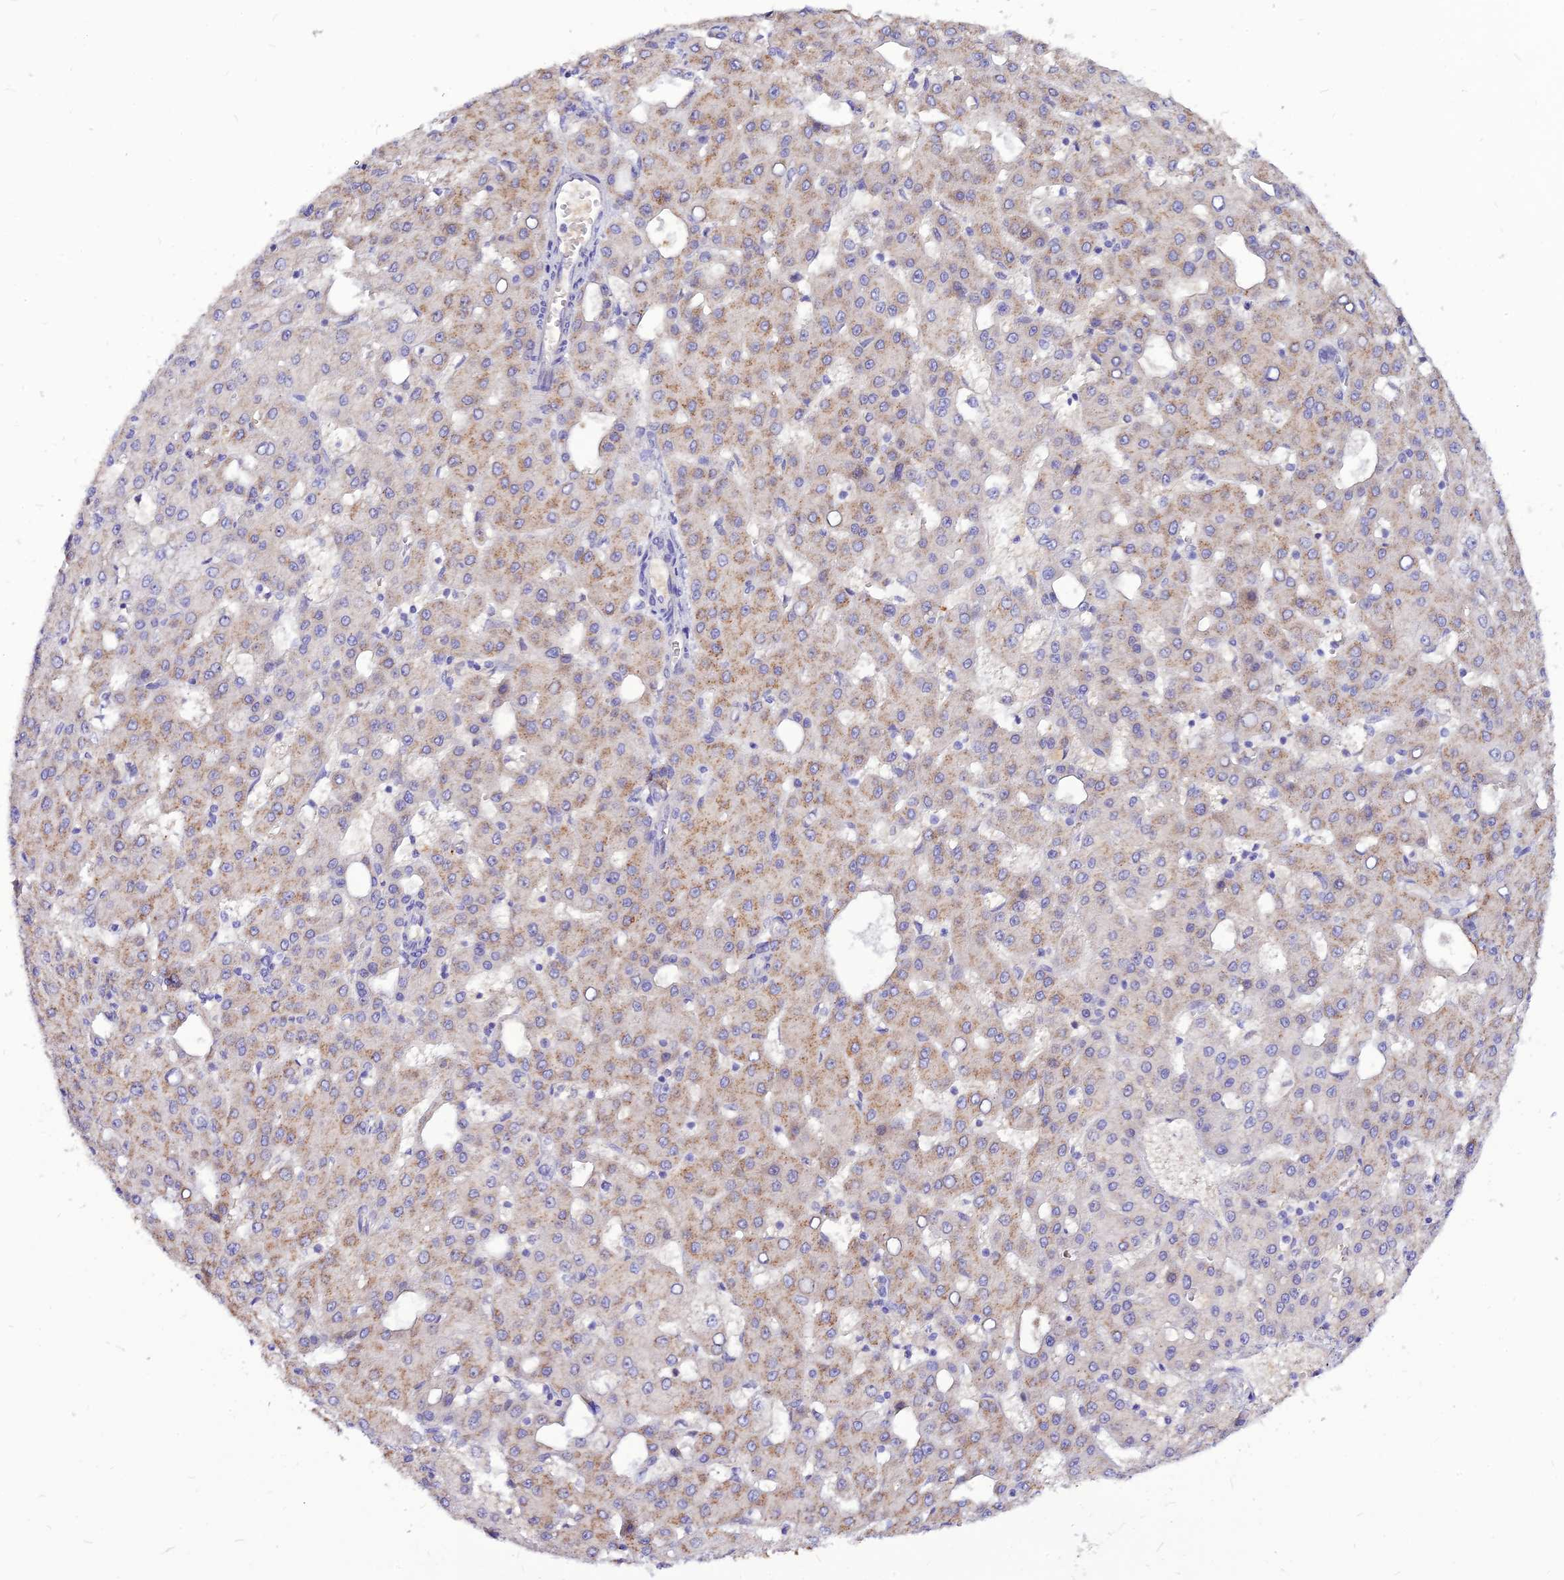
{"staining": {"intensity": "moderate", "quantity": "<25%", "location": "cytoplasmic/membranous"}, "tissue": "liver cancer", "cell_type": "Tumor cells", "image_type": "cancer", "snomed": [{"axis": "morphology", "description": "Carcinoma, Hepatocellular, NOS"}, {"axis": "topography", "description": "Liver"}], "caption": "Moderate cytoplasmic/membranous expression is present in approximately <25% of tumor cells in liver hepatocellular carcinoma.", "gene": "CZIB", "patient": {"sex": "male", "age": 47}}